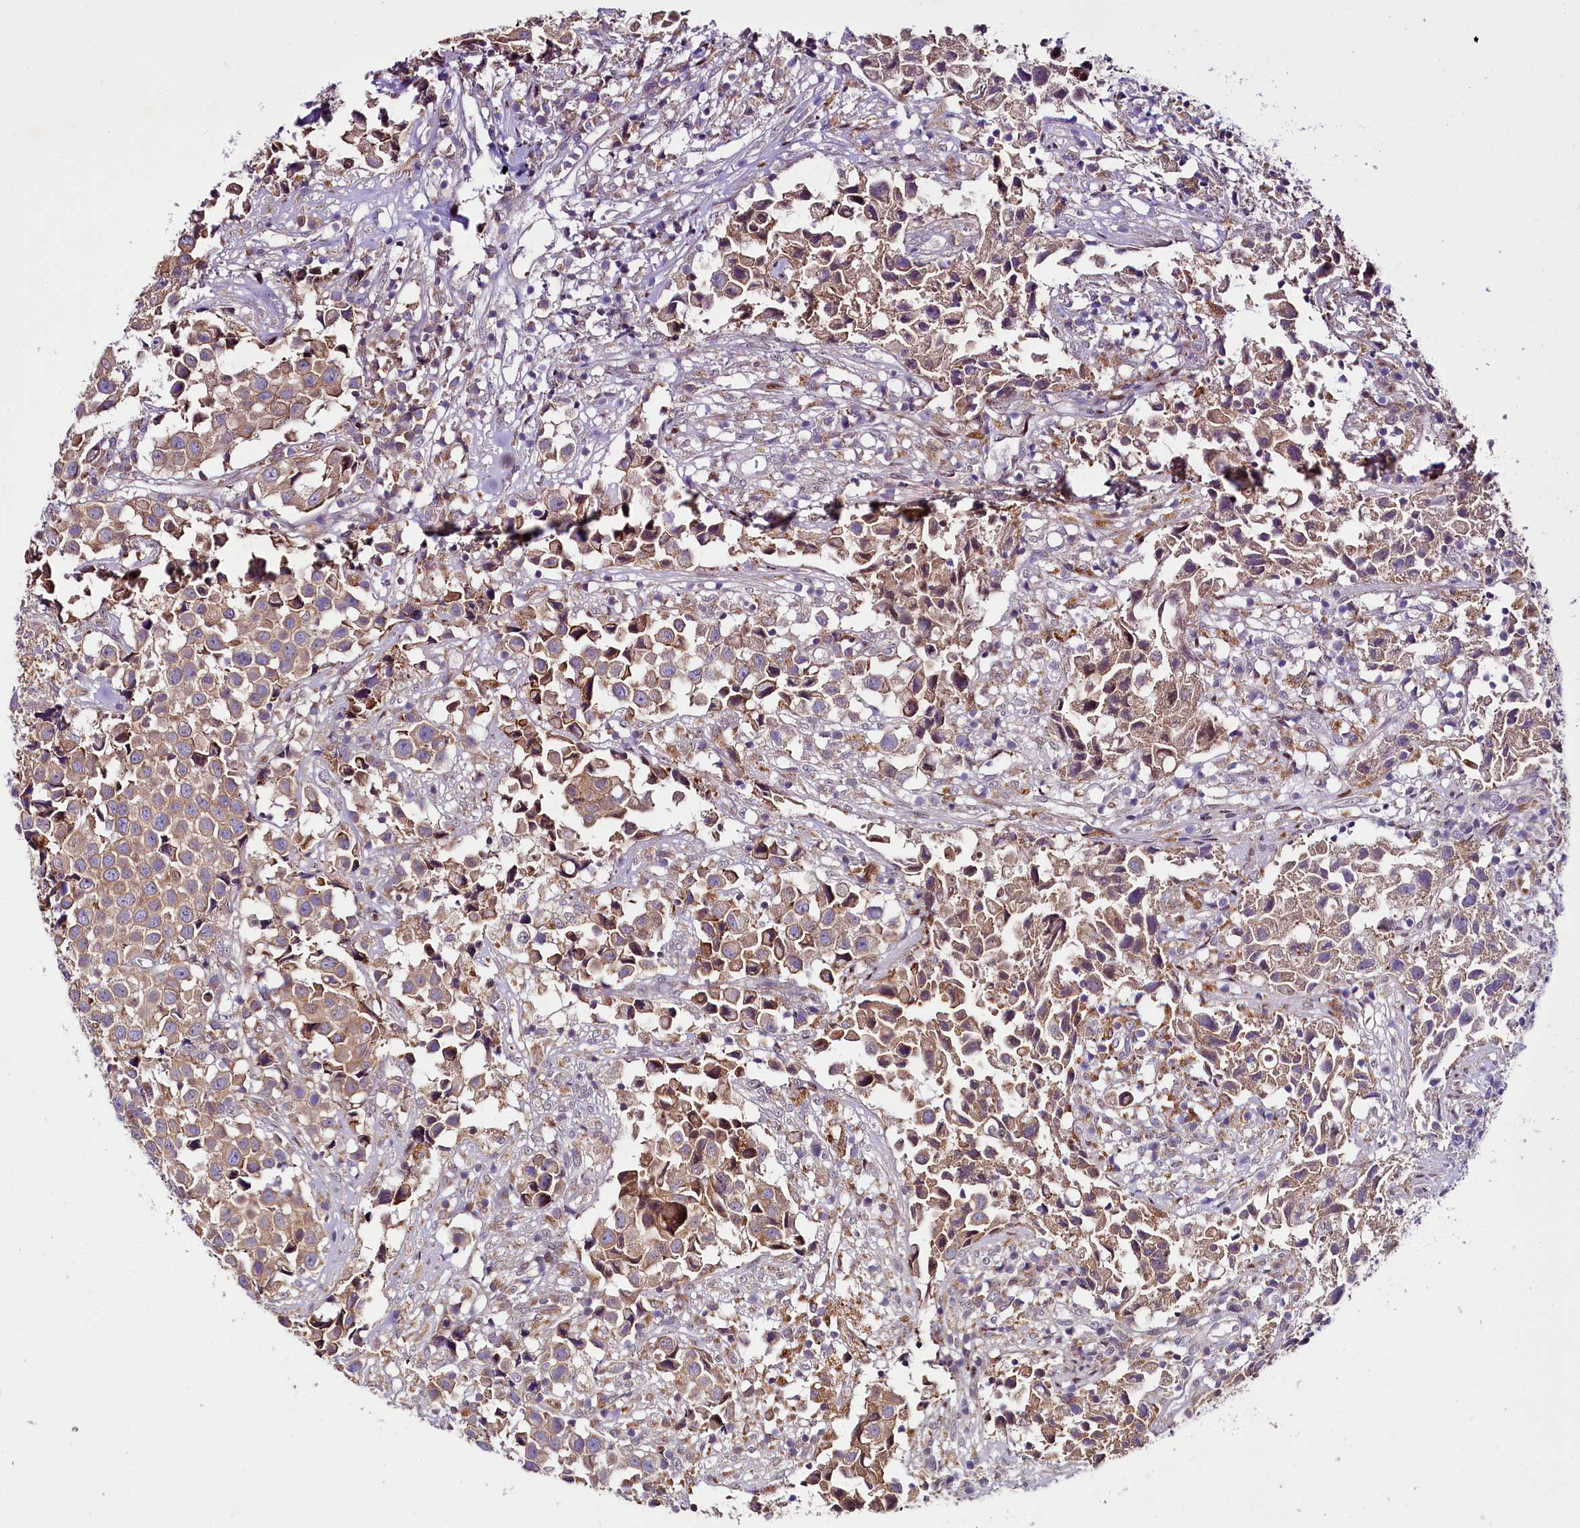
{"staining": {"intensity": "moderate", "quantity": ">75%", "location": "cytoplasmic/membranous"}, "tissue": "urothelial cancer", "cell_type": "Tumor cells", "image_type": "cancer", "snomed": [{"axis": "morphology", "description": "Urothelial carcinoma, High grade"}, {"axis": "topography", "description": "Urinary bladder"}], "caption": "IHC photomicrograph of neoplastic tissue: urothelial cancer stained using immunohistochemistry shows medium levels of moderate protein expression localized specifically in the cytoplasmic/membranous of tumor cells, appearing as a cytoplasmic/membranous brown color.", "gene": "SACM1L", "patient": {"sex": "female", "age": 75}}